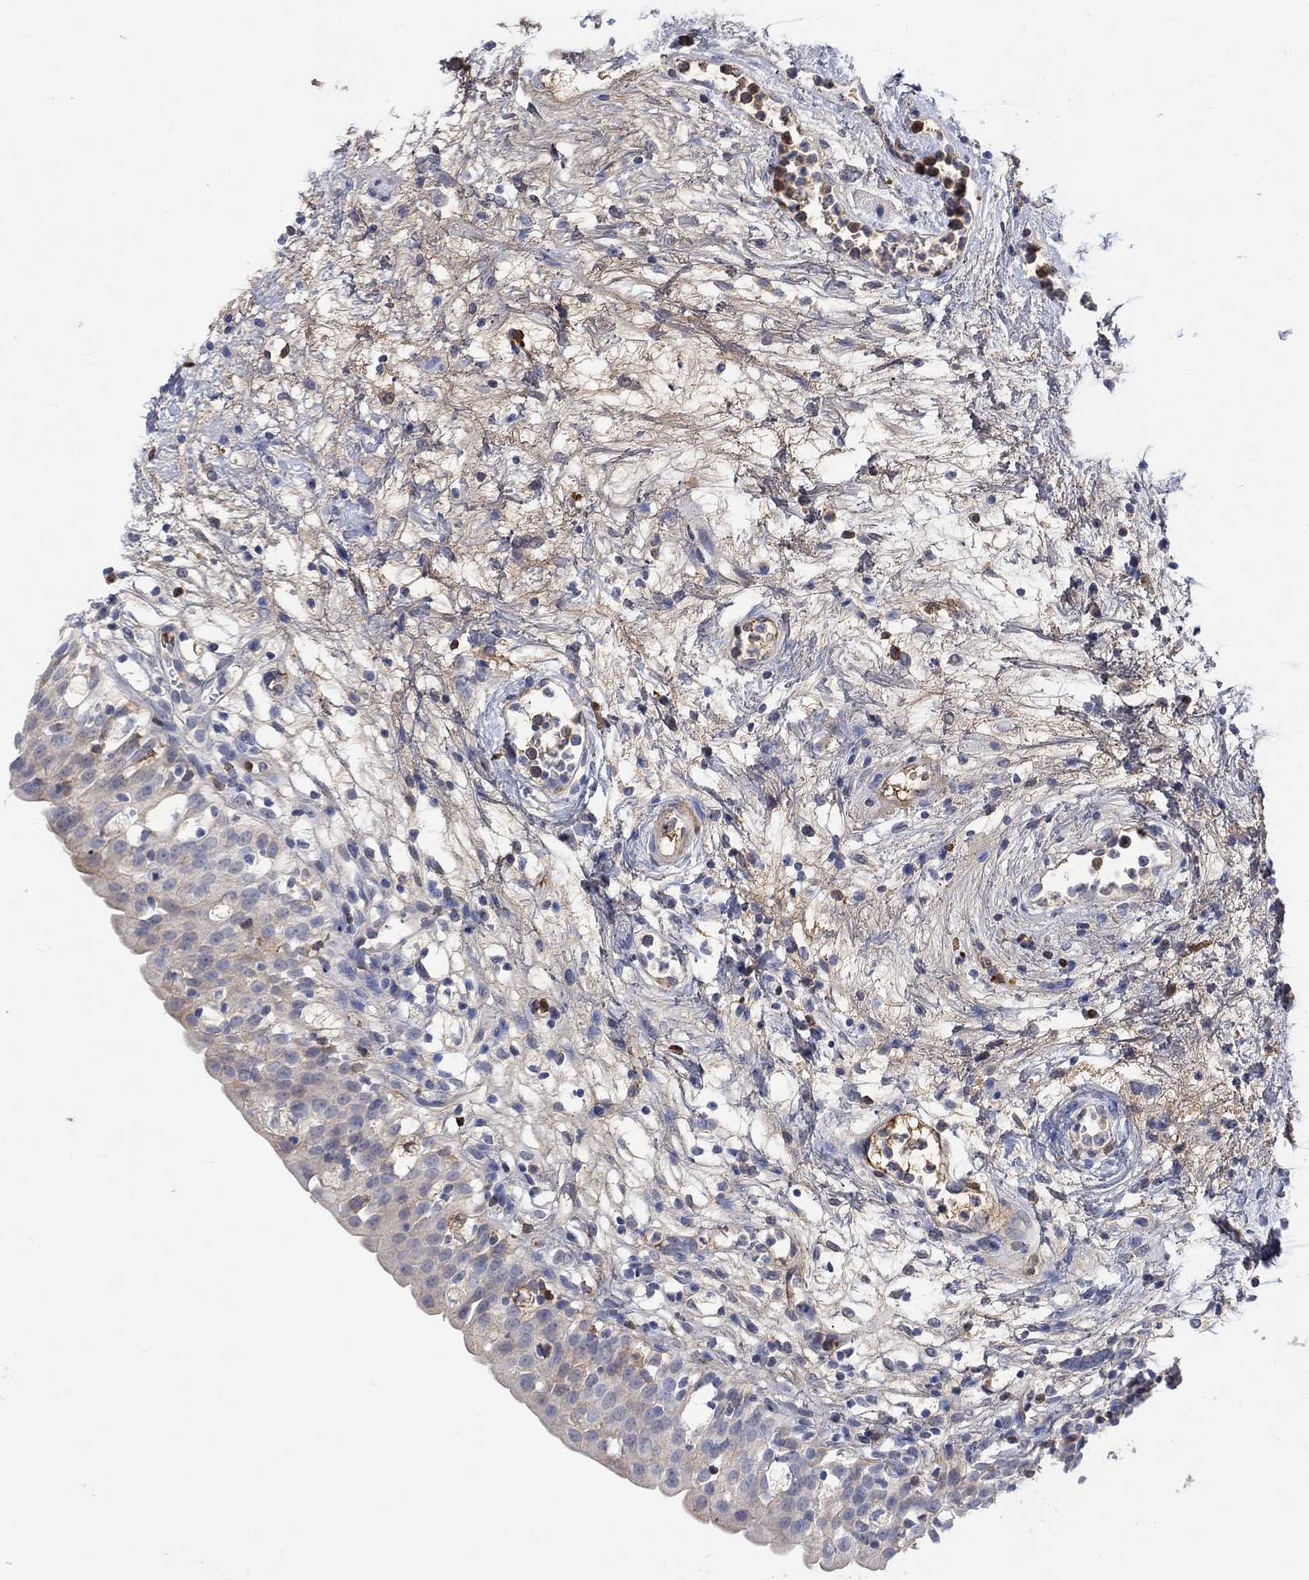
{"staining": {"intensity": "negative", "quantity": "none", "location": "none"}, "tissue": "urinary bladder", "cell_type": "Urothelial cells", "image_type": "normal", "snomed": [{"axis": "morphology", "description": "Normal tissue, NOS"}, {"axis": "topography", "description": "Urinary bladder"}], "caption": "A histopathology image of urinary bladder stained for a protein exhibits no brown staining in urothelial cells.", "gene": "MSTN", "patient": {"sex": "male", "age": 76}}